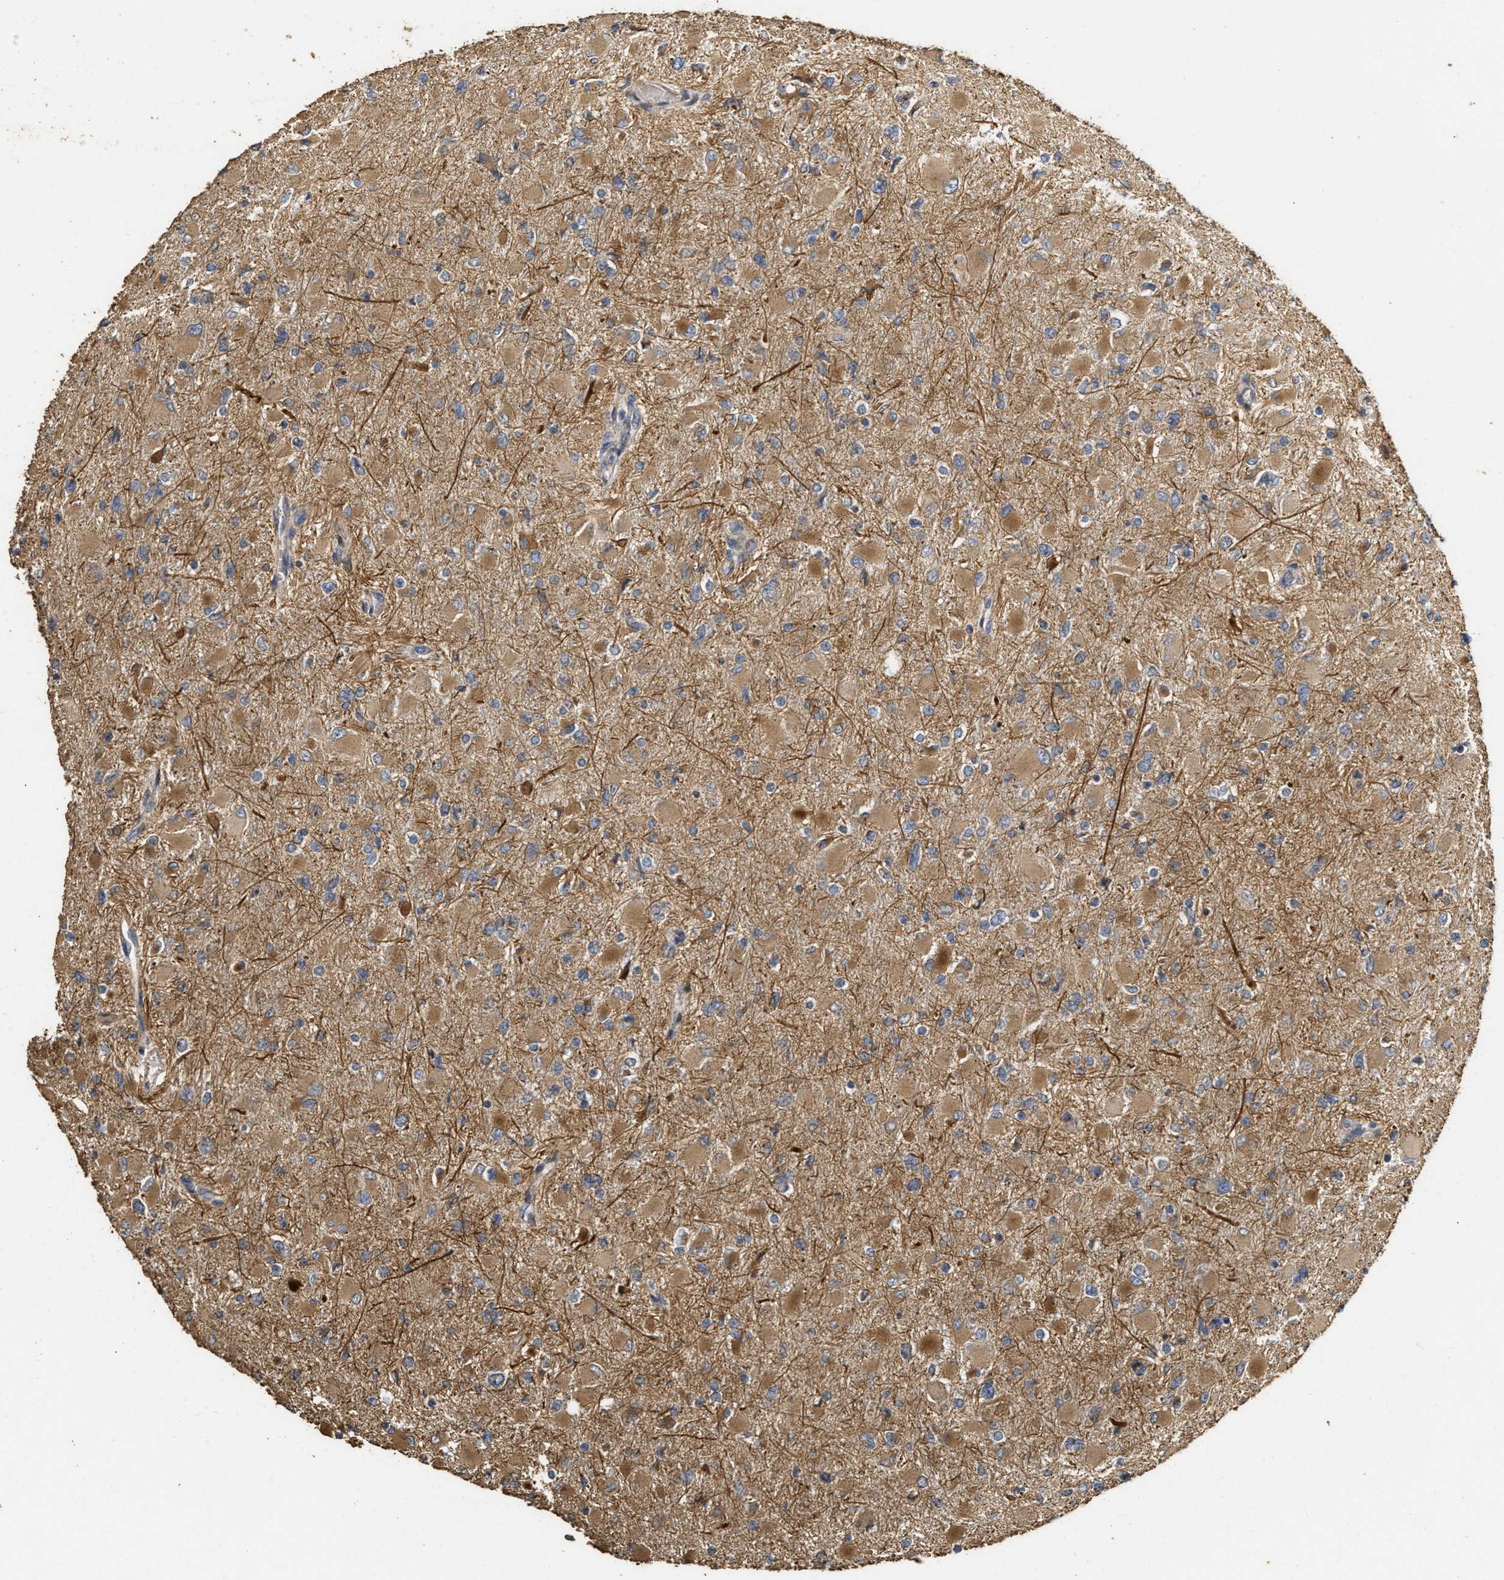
{"staining": {"intensity": "moderate", "quantity": ">75%", "location": "cytoplasmic/membranous"}, "tissue": "glioma", "cell_type": "Tumor cells", "image_type": "cancer", "snomed": [{"axis": "morphology", "description": "Glioma, malignant, High grade"}, {"axis": "topography", "description": "Cerebral cortex"}], "caption": "Glioma tissue displays moderate cytoplasmic/membranous positivity in about >75% of tumor cells, visualized by immunohistochemistry.", "gene": "NAV1", "patient": {"sex": "female", "age": 36}}